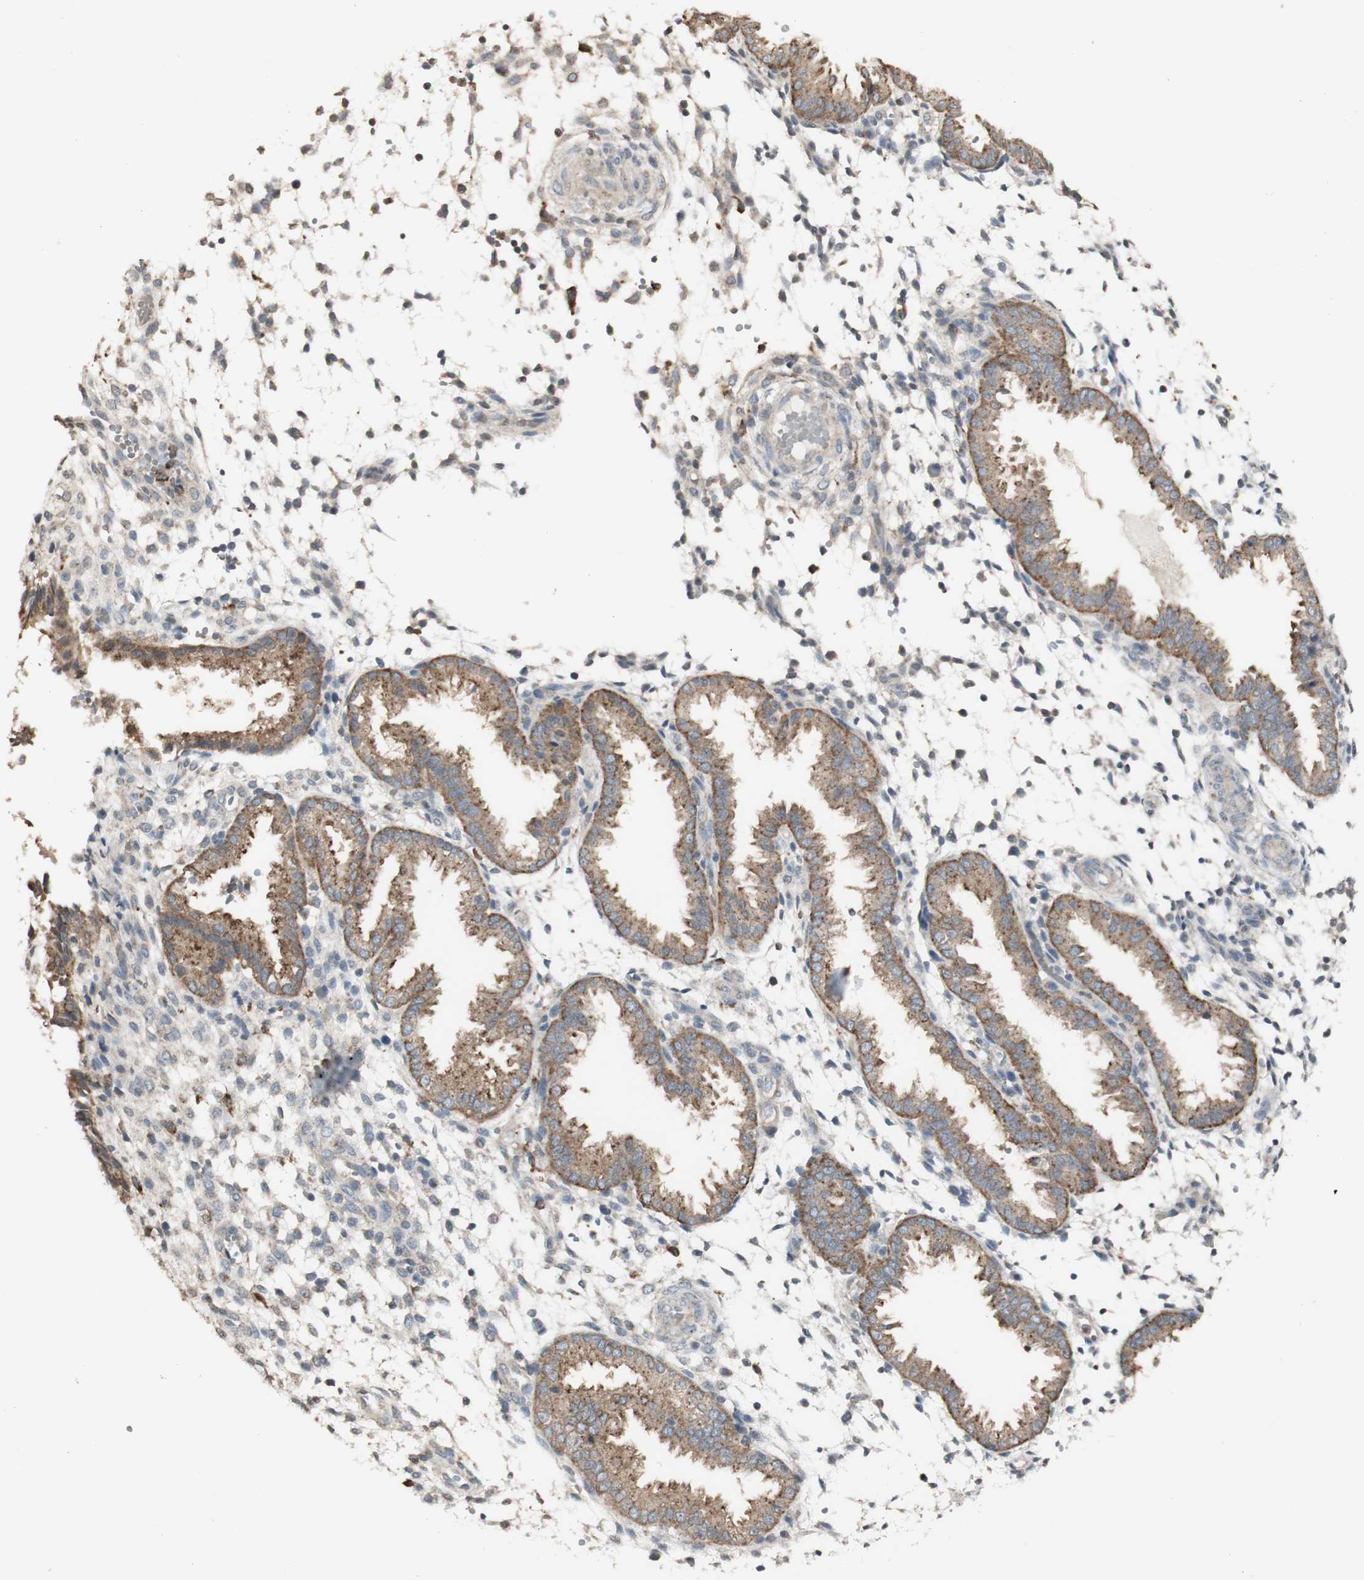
{"staining": {"intensity": "weak", "quantity": "<25%", "location": "cytoplasmic/membranous"}, "tissue": "endometrium", "cell_type": "Cells in endometrial stroma", "image_type": "normal", "snomed": [{"axis": "morphology", "description": "Normal tissue, NOS"}, {"axis": "topography", "description": "Endometrium"}], "caption": "An immunohistochemistry (IHC) histopathology image of normal endometrium is shown. There is no staining in cells in endometrial stroma of endometrium. Brightfield microscopy of immunohistochemistry stained with DAB (3,3'-diaminobenzidine) (brown) and hematoxylin (blue), captured at high magnification.", "gene": "ATP6V1E1", "patient": {"sex": "female", "age": 33}}